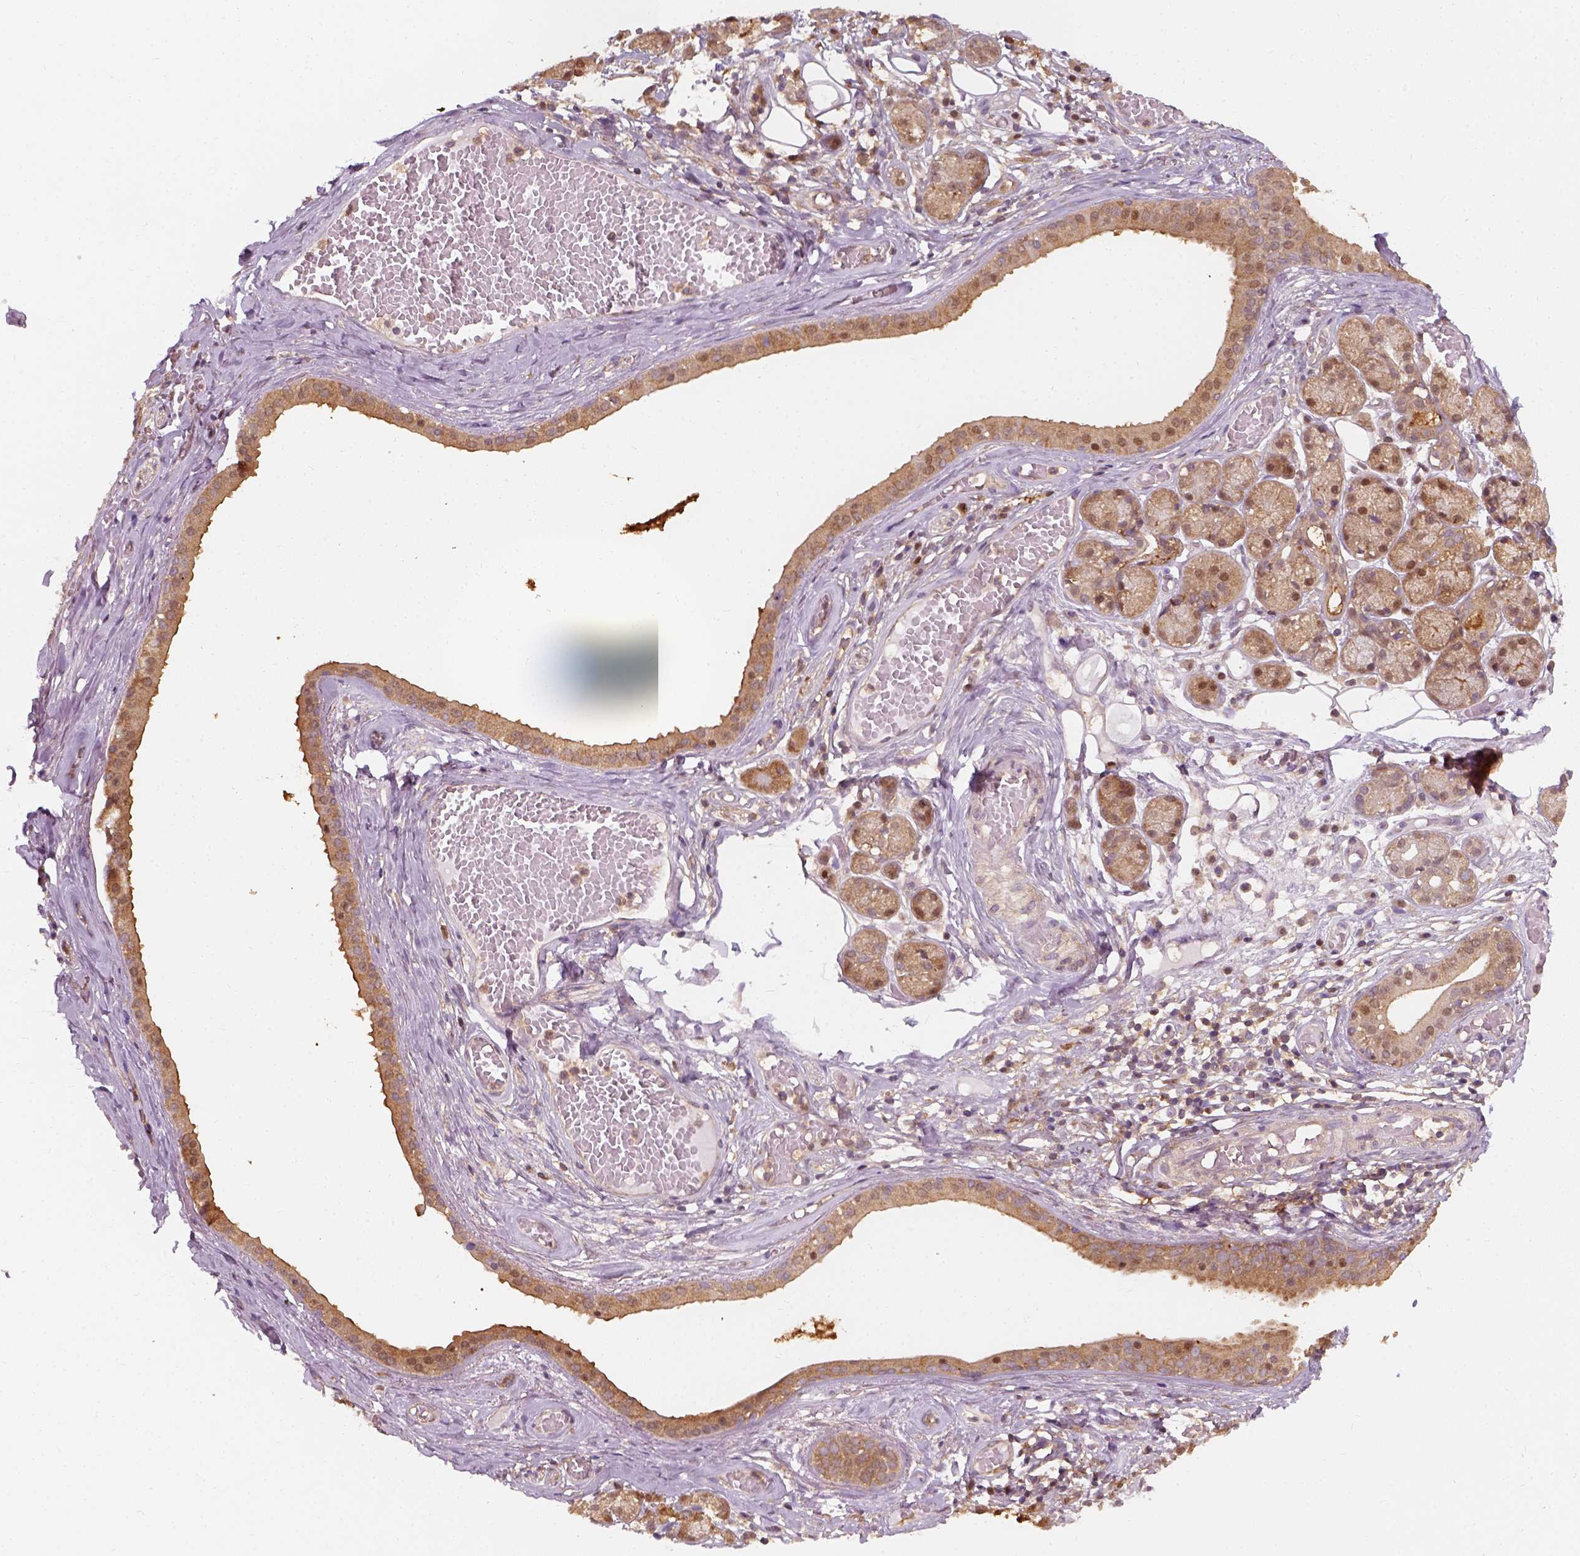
{"staining": {"intensity": "moderate", "quantity": "25%-75%", "location": "cytoplasmic/membranous,nuclear"}, "tissue": "salivary gland", "cell_type": "Glandular cells", "image_type": "normal", "snomed": [{"axis": "morphology", "description": "Normal tissue, NOS"}, {"axis": "topography", "description": "Salivary gland"}, {"axis": "topography", "description": "Peripheral nerve tissue"}], "caption": "Unremarkable salivary gland shows moderate cytoplasmic/membranous,nuclear expression in about 25%-75% of glandular cells, visualized by immunohistochemistry.", "gene": "SQSTM1", "patient": {"sex": "male", "age": 71}}